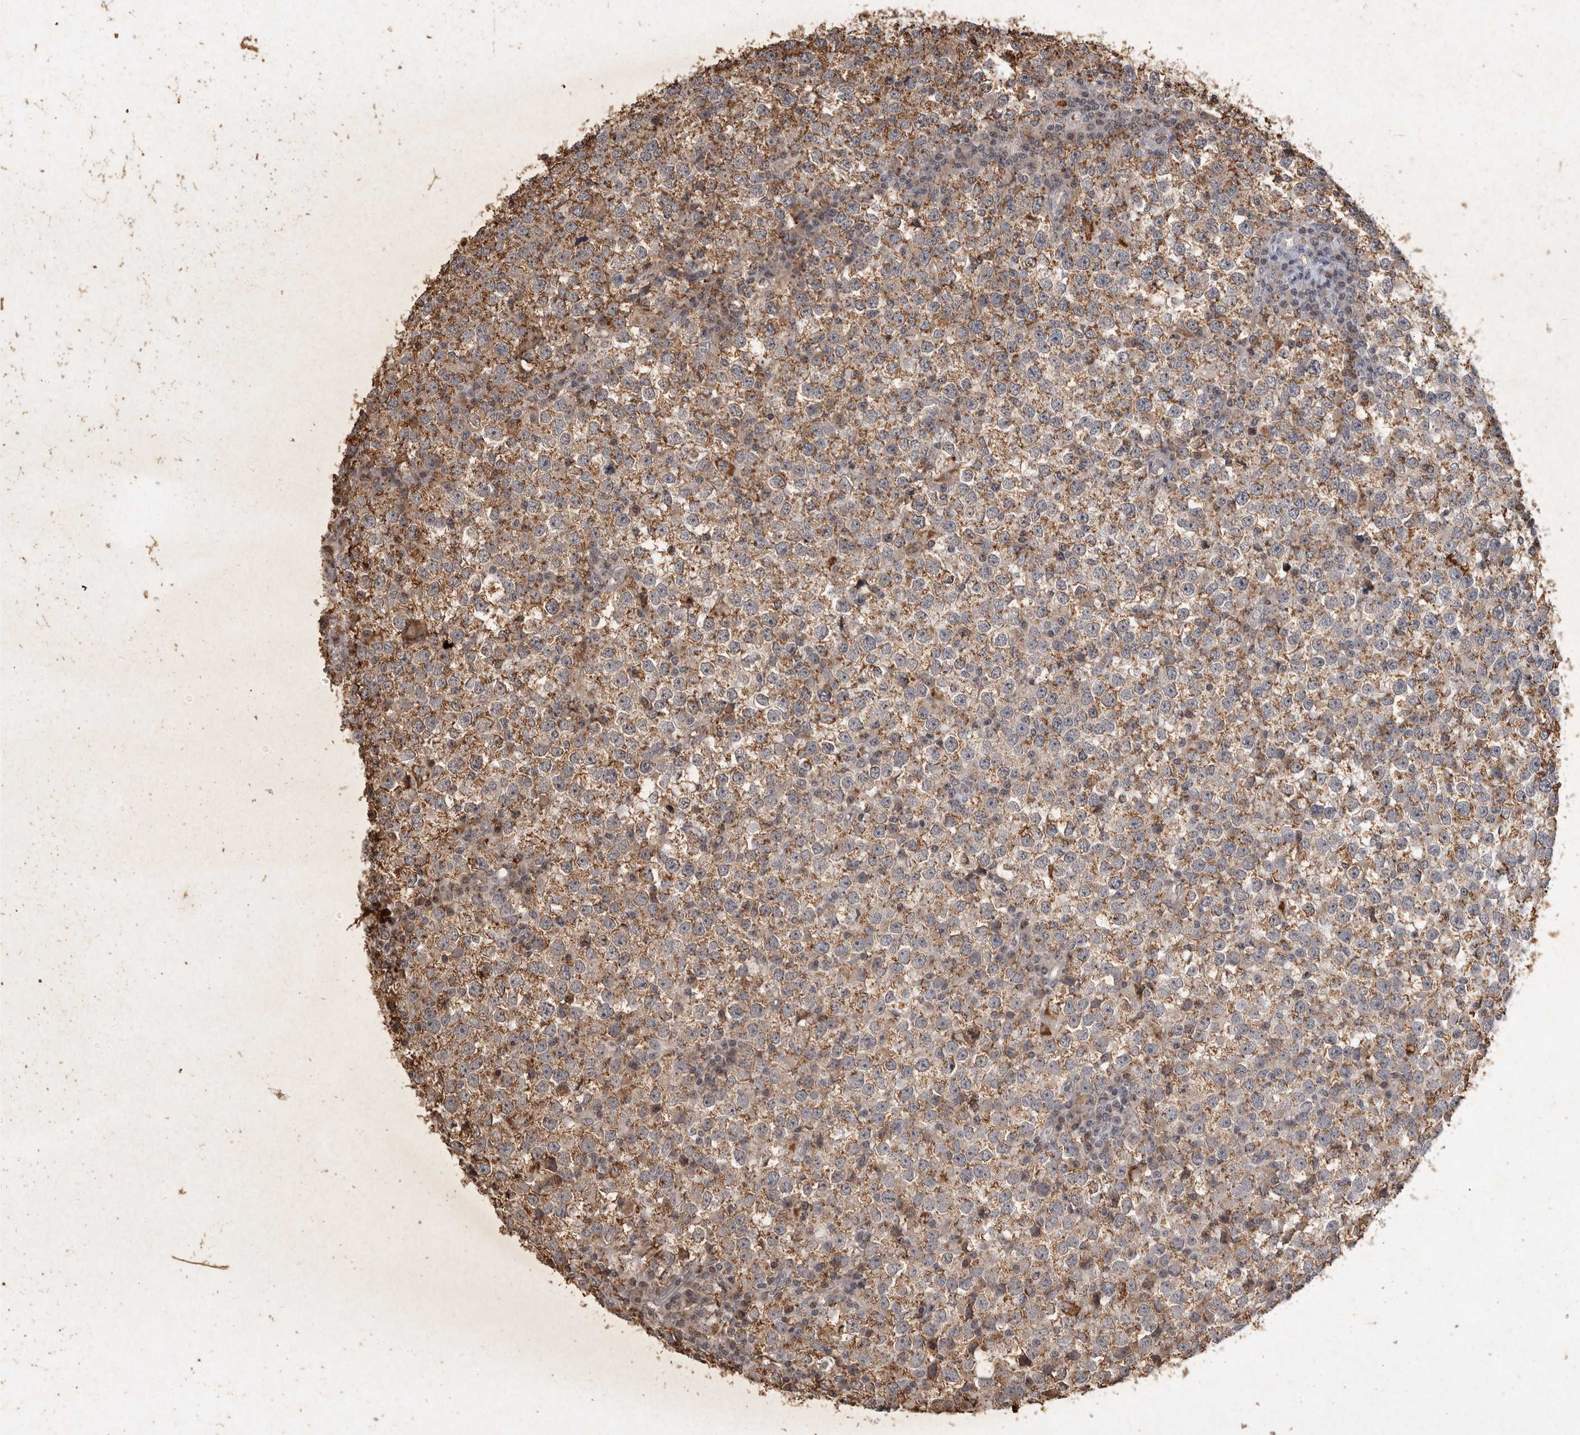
{"staining": {"intensity": "moderate", "quantity": "25%-75%", "location": "cytoplasmic/membranous"}, "tissue": "testis cancer", "cell_type": "Tumor cells", "image_type": "cancer", "snomed": [{"axis": "morphology", "description": "Seminoma, NOS"}, {"axis": "topography", "description": "Testis"}], "caption": "Brown immunohistochemical staining in testis seminoma reveals moderate cytoplasmic/membranous expression in approximately 25%-75% of tumor cells.", "gene": "HRK", "patient": {"sex": "male", "age": 65}}